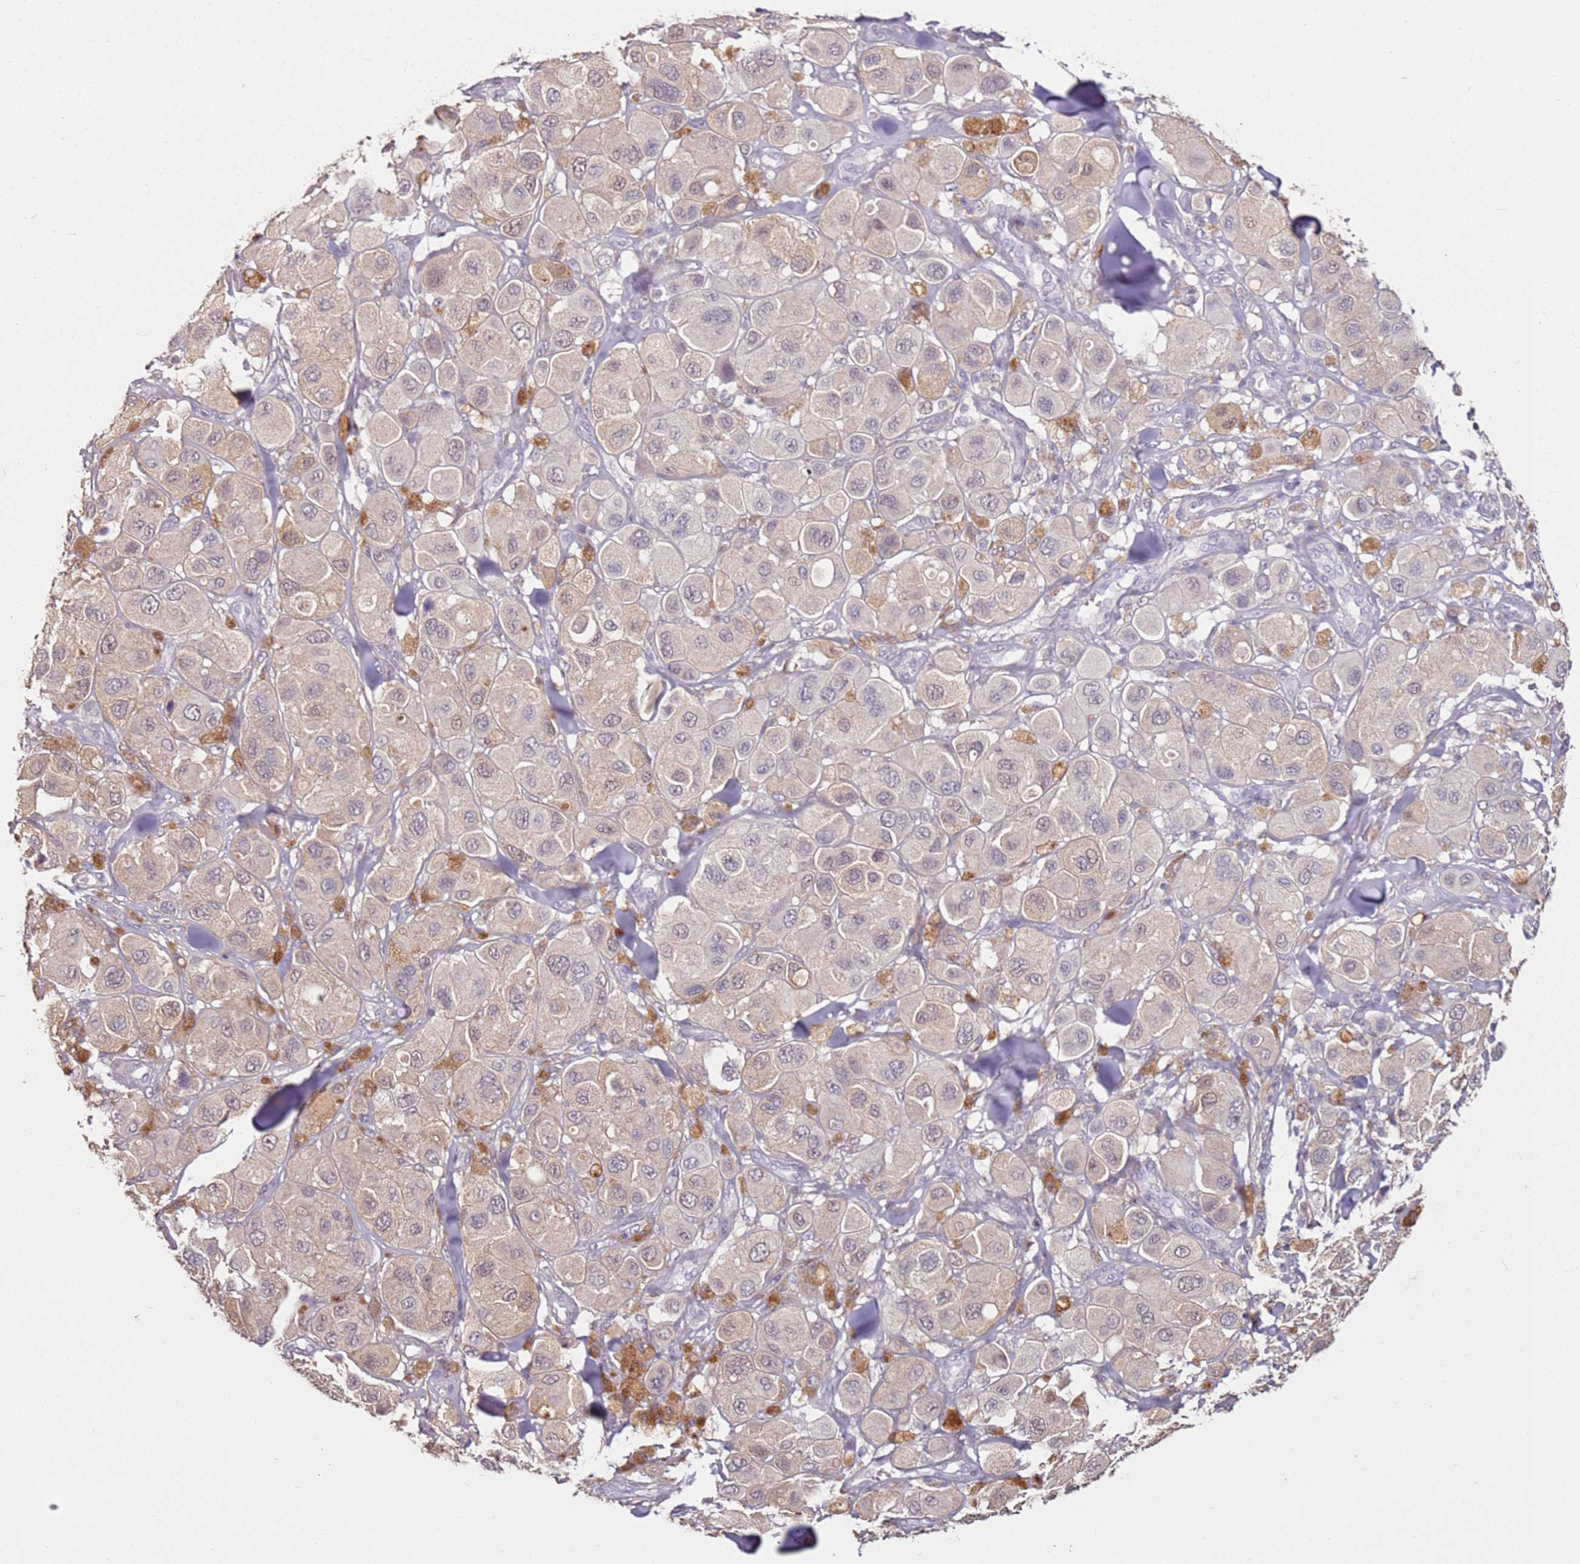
{"staining": {"intensity": "negative", "quantity": "none", "location": "none"}, "tissue": "melanoma", "cell_type": "Tumor cells", "image_type": "cancer", "snomed": [{"axis": "morphology", "description": "Malignant melanoma, Metastatic site"}, {"axis": "topography", "description": "Skin"}], "caption": "Immunohistochemistry of malignant melanoma (metastatic site) displays no staining in tumor cells. (DAB (3,3'-diaminobenzidine) IHC with hematoxylin counter stain).", "gene": "MDH1", "patient": {"sex": "male", "age": 41}}